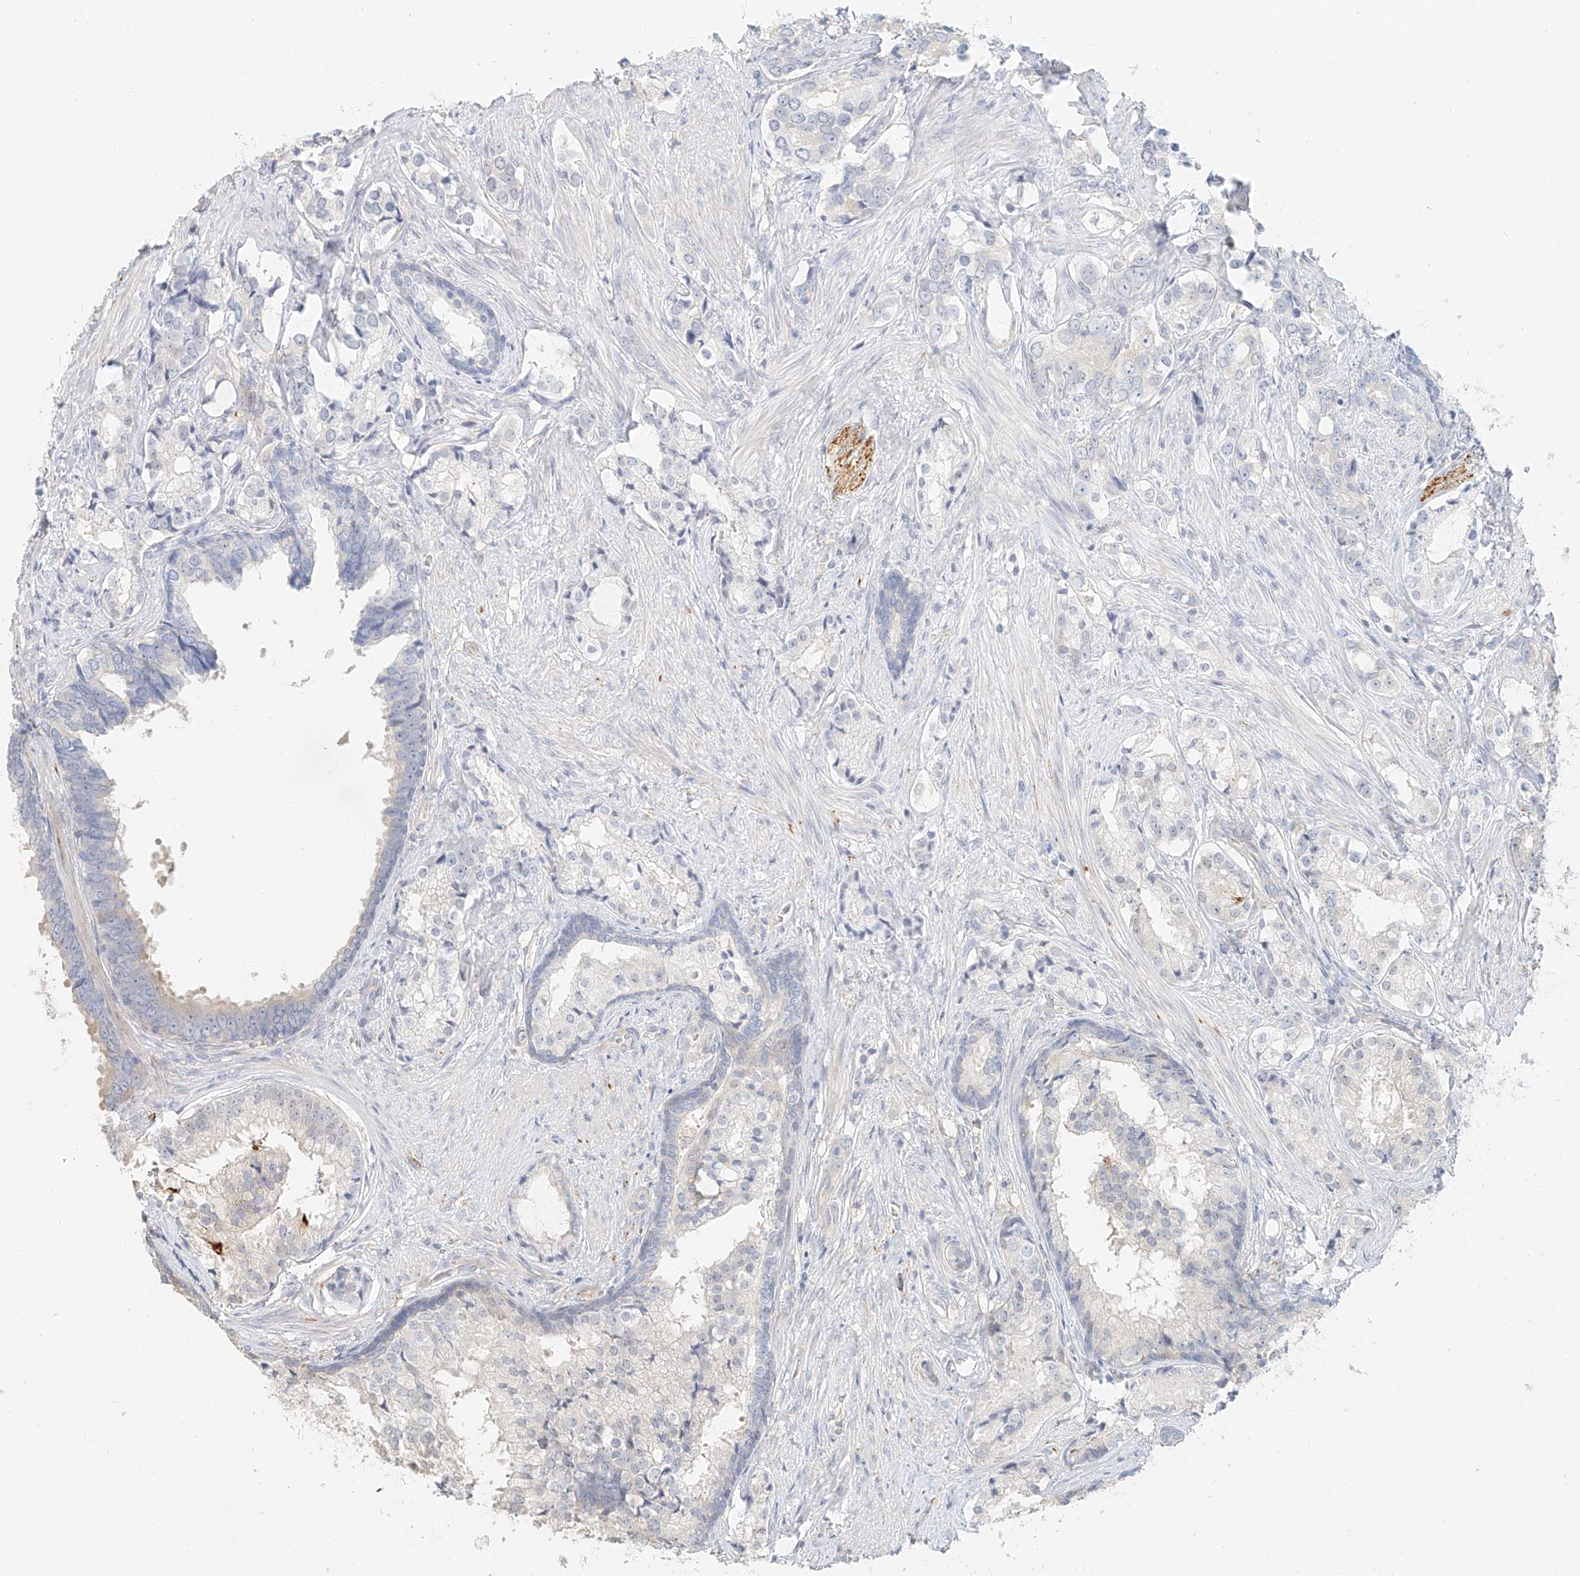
{"staining": {"intensity": "negative", "quantity": "none", "location": "none"}, "tissue": "prostate cancer", "cell_type": "Tumor cells", "image_type": "cancer", "snomed": [{"axis": "morphology", "description": "Adenocarcinoma, High grade"}, {"axis": "topography", "description": "Prostate"}], "caption": "A high-resolution histopathology image shows immunohistochemistry (IHC) staining of prostate cancer, which reveals no significant expression in tumor cells.", "gene": "NAP1L1", "patient": {"sex": "male", "age": 58}}